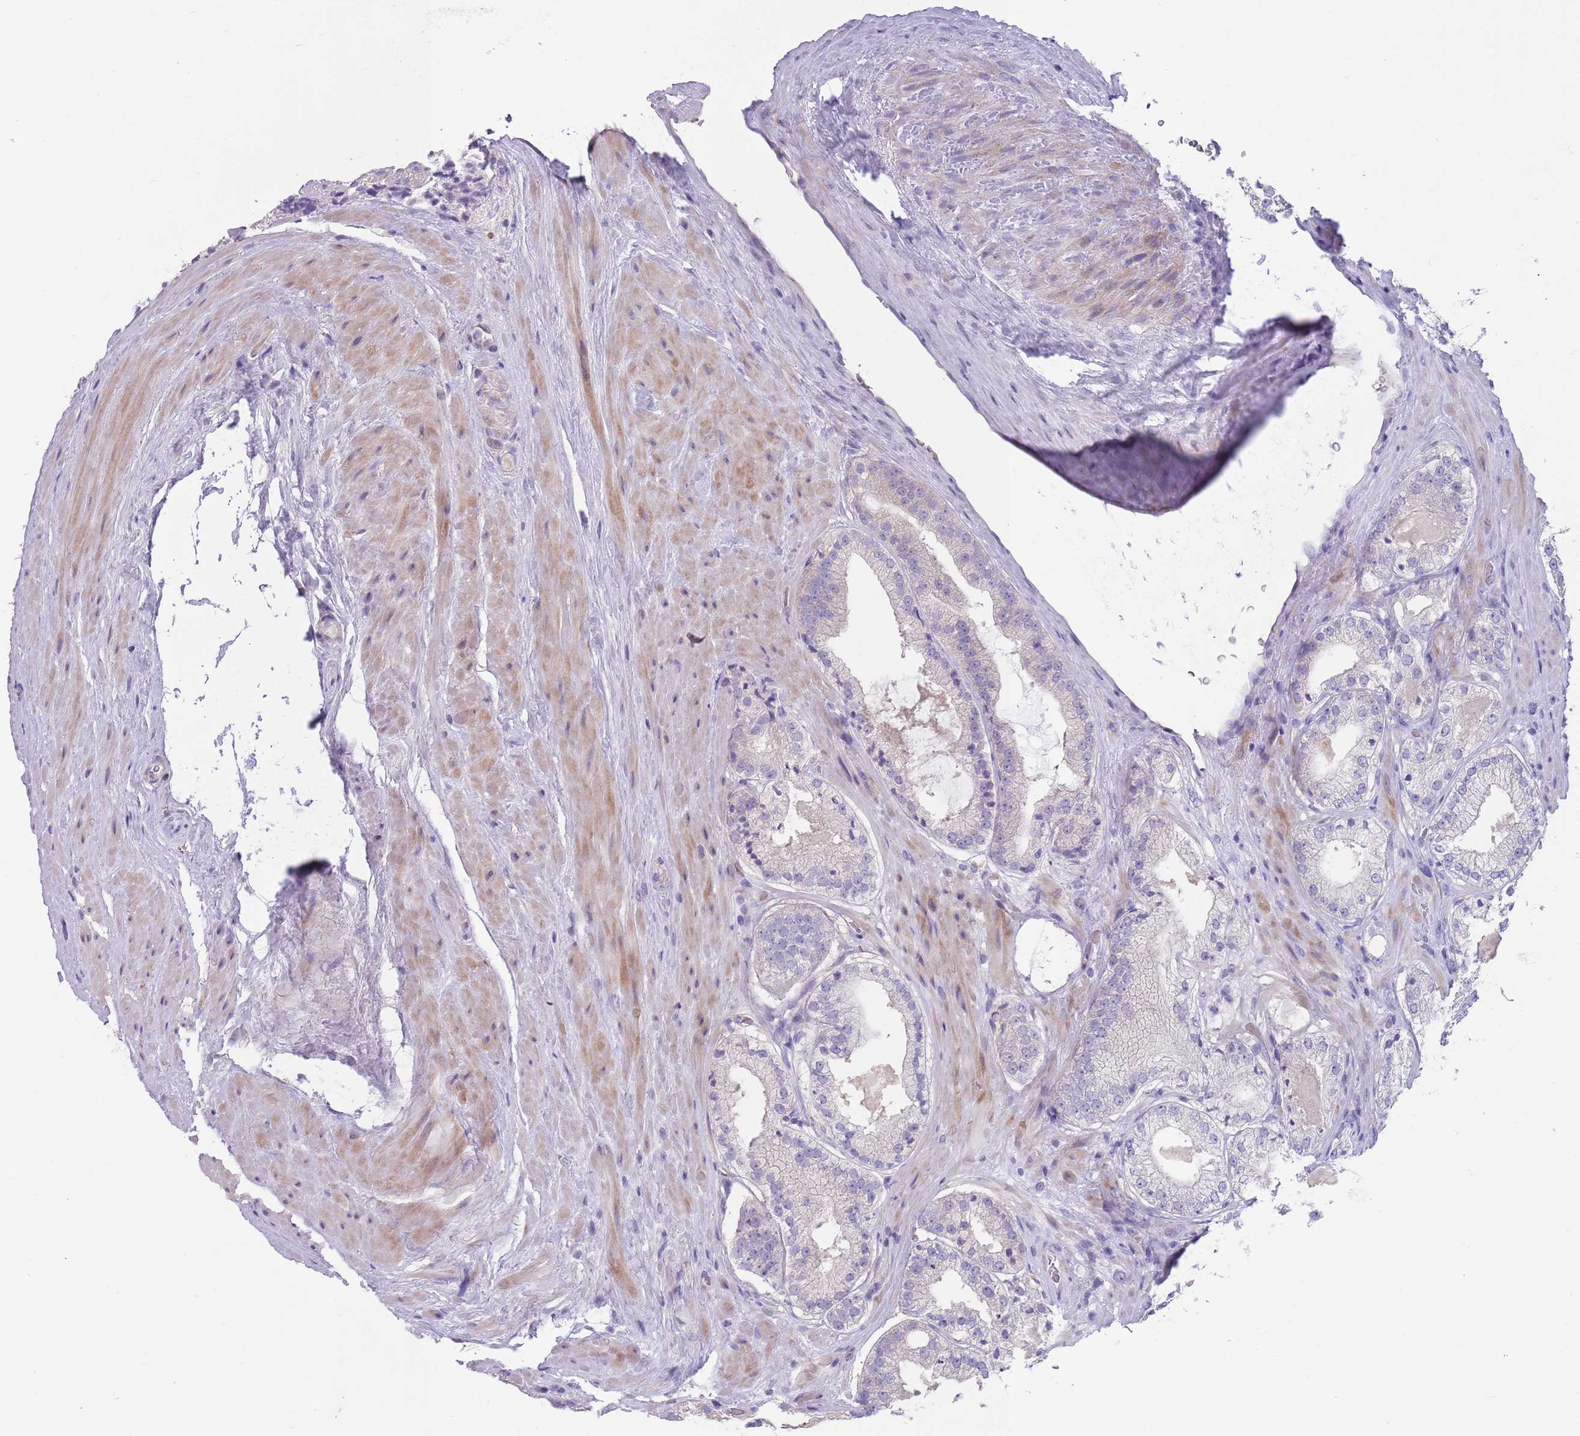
{"staining": {"intensity": "negative", "quantity": "none", "location": "none"}, "tissue": "prostate cancer", "cell_type": "Tumor cells", "image_type": "cancer", "snomed": [{"axis": "morphology", "description": "Adenocarcinoma, High grade"}, {"axis": "topography", "description": "Prostate"}], "caption": "Immunohistochemistry histopathology image of neoplastic tissue: prostate cancer stained with DAB exhibits no significant protein staining in tumor cells.", "gene": "ZNF14", "patient": {"sex": "male", "age": 71}}